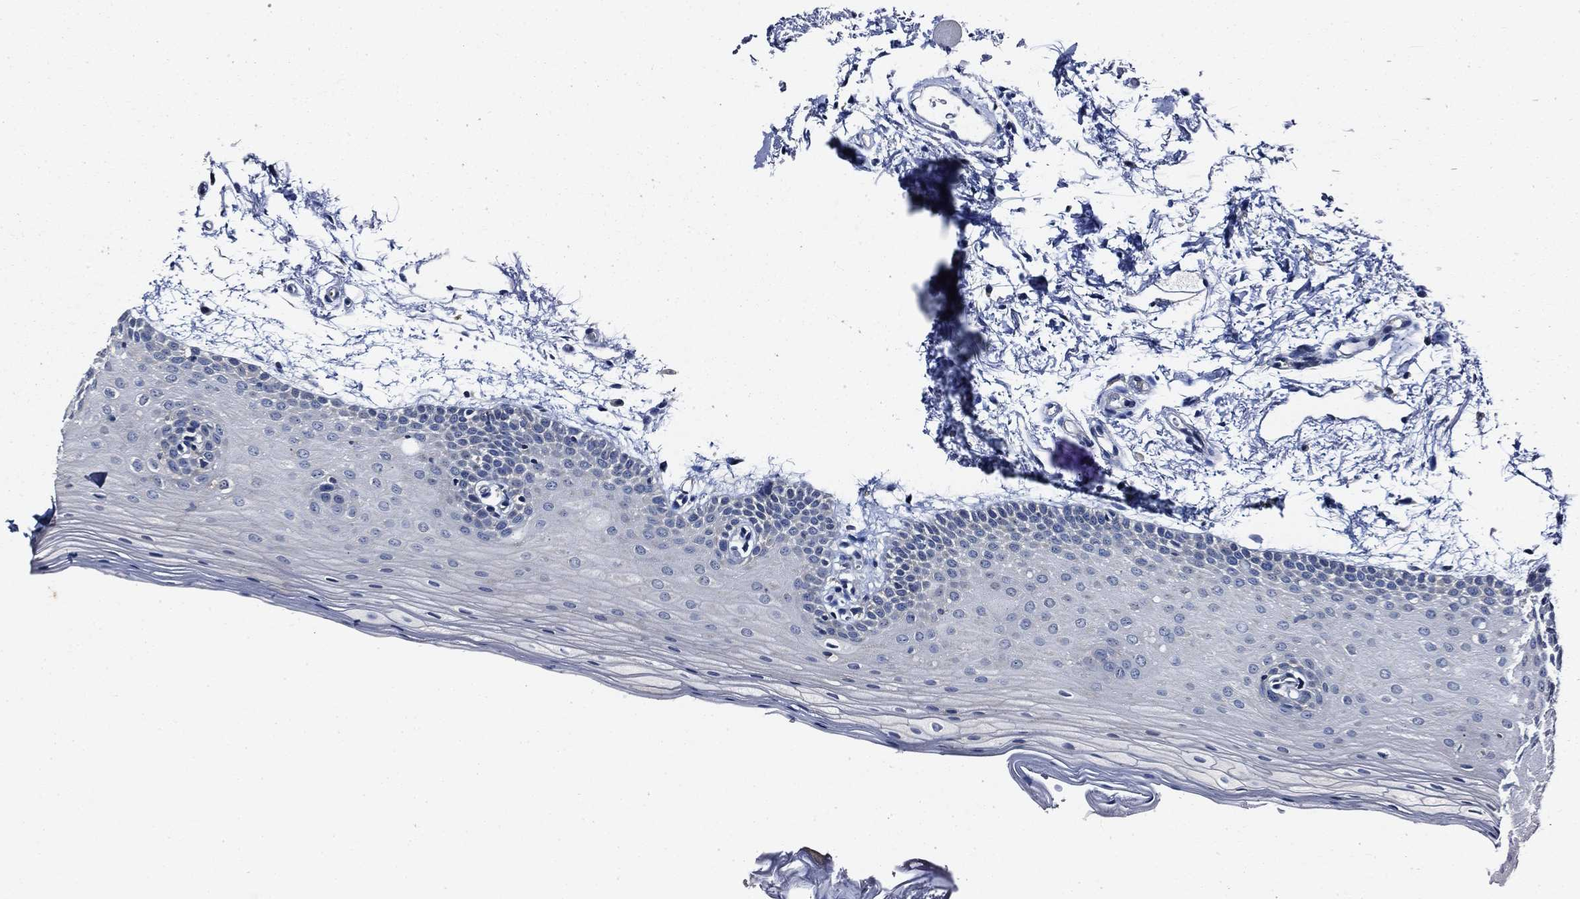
{"staining": {"intensity": "negative", "quantity": "none", "location": "none"}, "tissue": "oral mucosa", "cell_type": "Squamous epithelial cells", "image_type": "normal", "snomed": [{"axis": "morphology", "description": "Normal tissue, NOS"}, {"axis": "topography", "description": "Oral tissue"}, {"axis": "topography", "description": "Tounge, NOS"}], "caption": "Immunohistochemistry (IHC) photomicrograph of benign oral mucosa: oral mucosa stained with DAB (3,3'-diaminobenzidine) exhibits no significant protein positivity in squamous epithelial cells.", "gene": "POU2F2", "patient": {"sex": "female", "age": 86}}